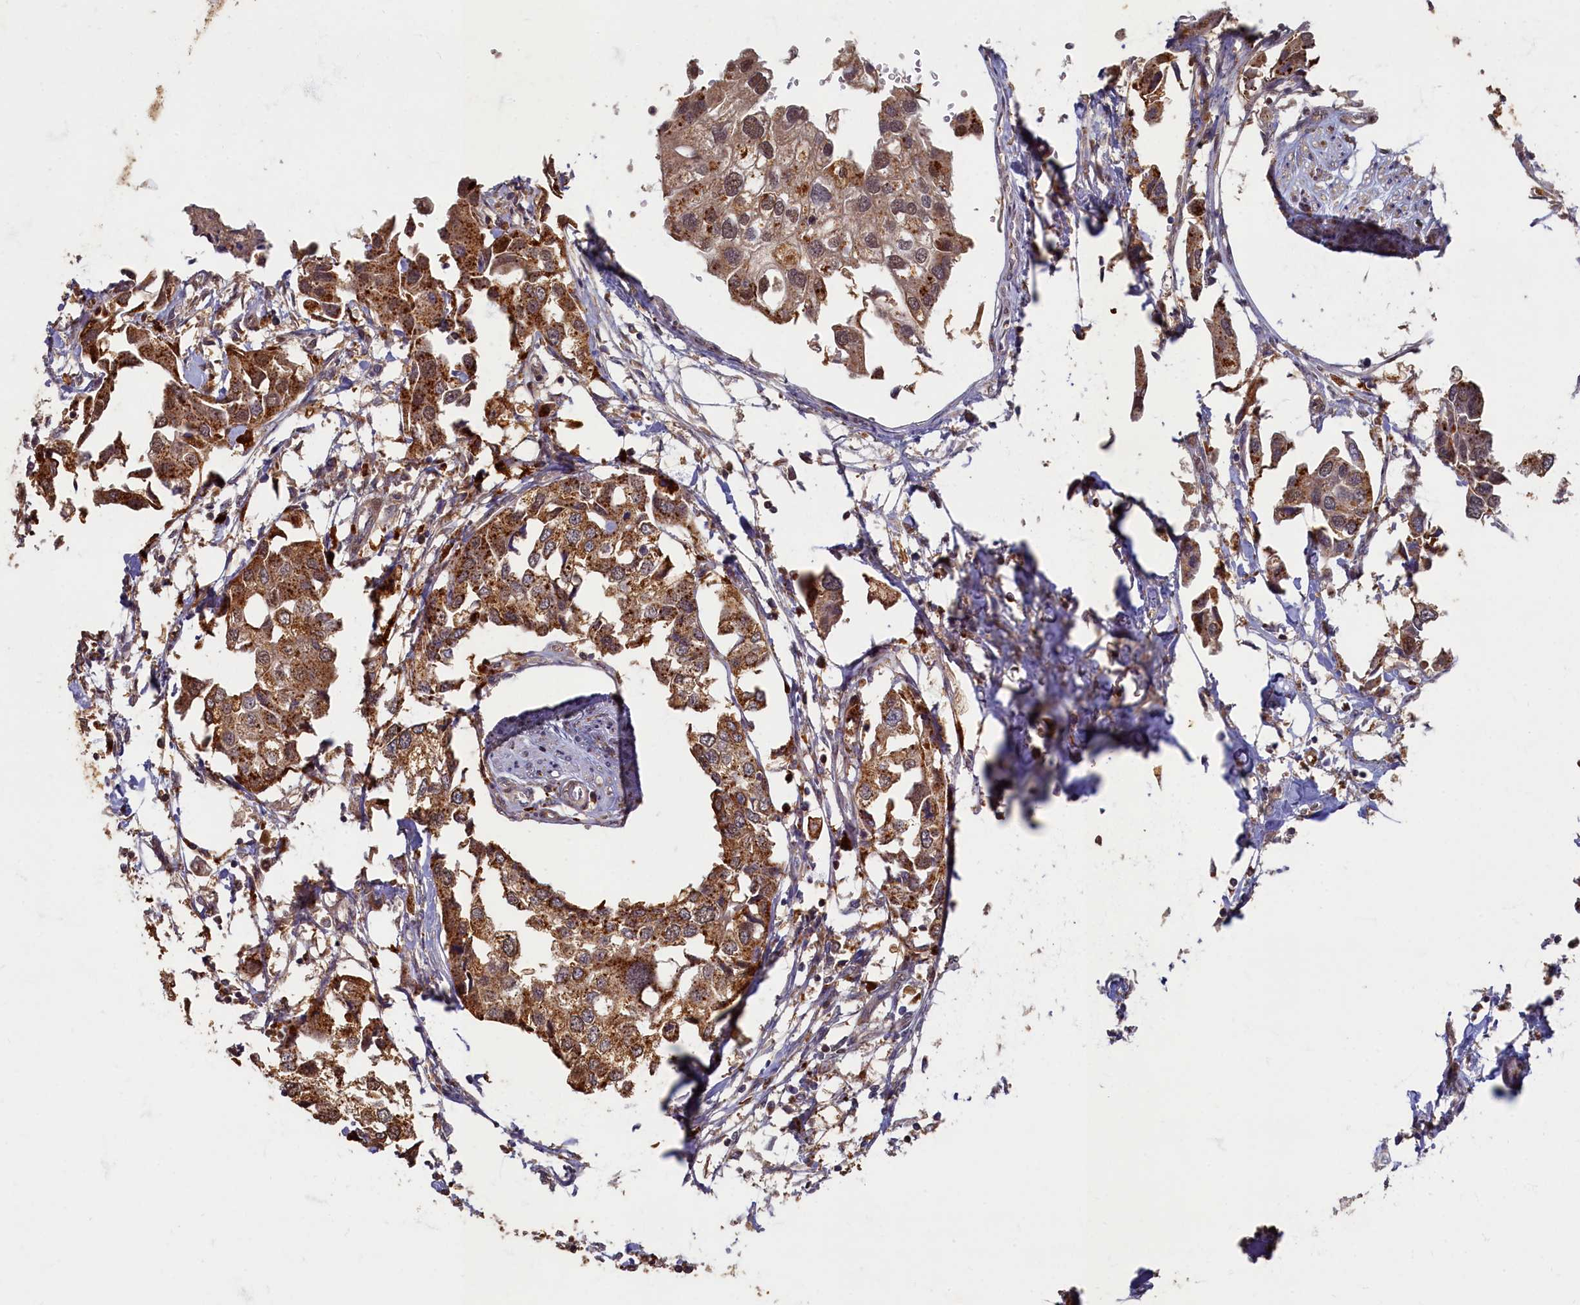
{"staining": {"intensity": "moderate", "quantity": ">75%", "location": "cytoplasmic/membranous,nuclear"}, "tissue": "urothelial cancer", "cell_type": "Tumor cells", "image_type": "cancer", "snomed": [{"axis": "morphology", "description": "Urothelial carcinoma, High grade"}, {"axis": "topography", "description": "Urinary bladder"}], "caption": "High-grade urothelial carcinoma was stained to show a protein in brown. There is medium levels of moderate cytoplasmic/membranous and nuclear staining in approximately >75% of tumor cells.", "gene": "HUNK", "patient": {"sex": "male", "age": 64}}